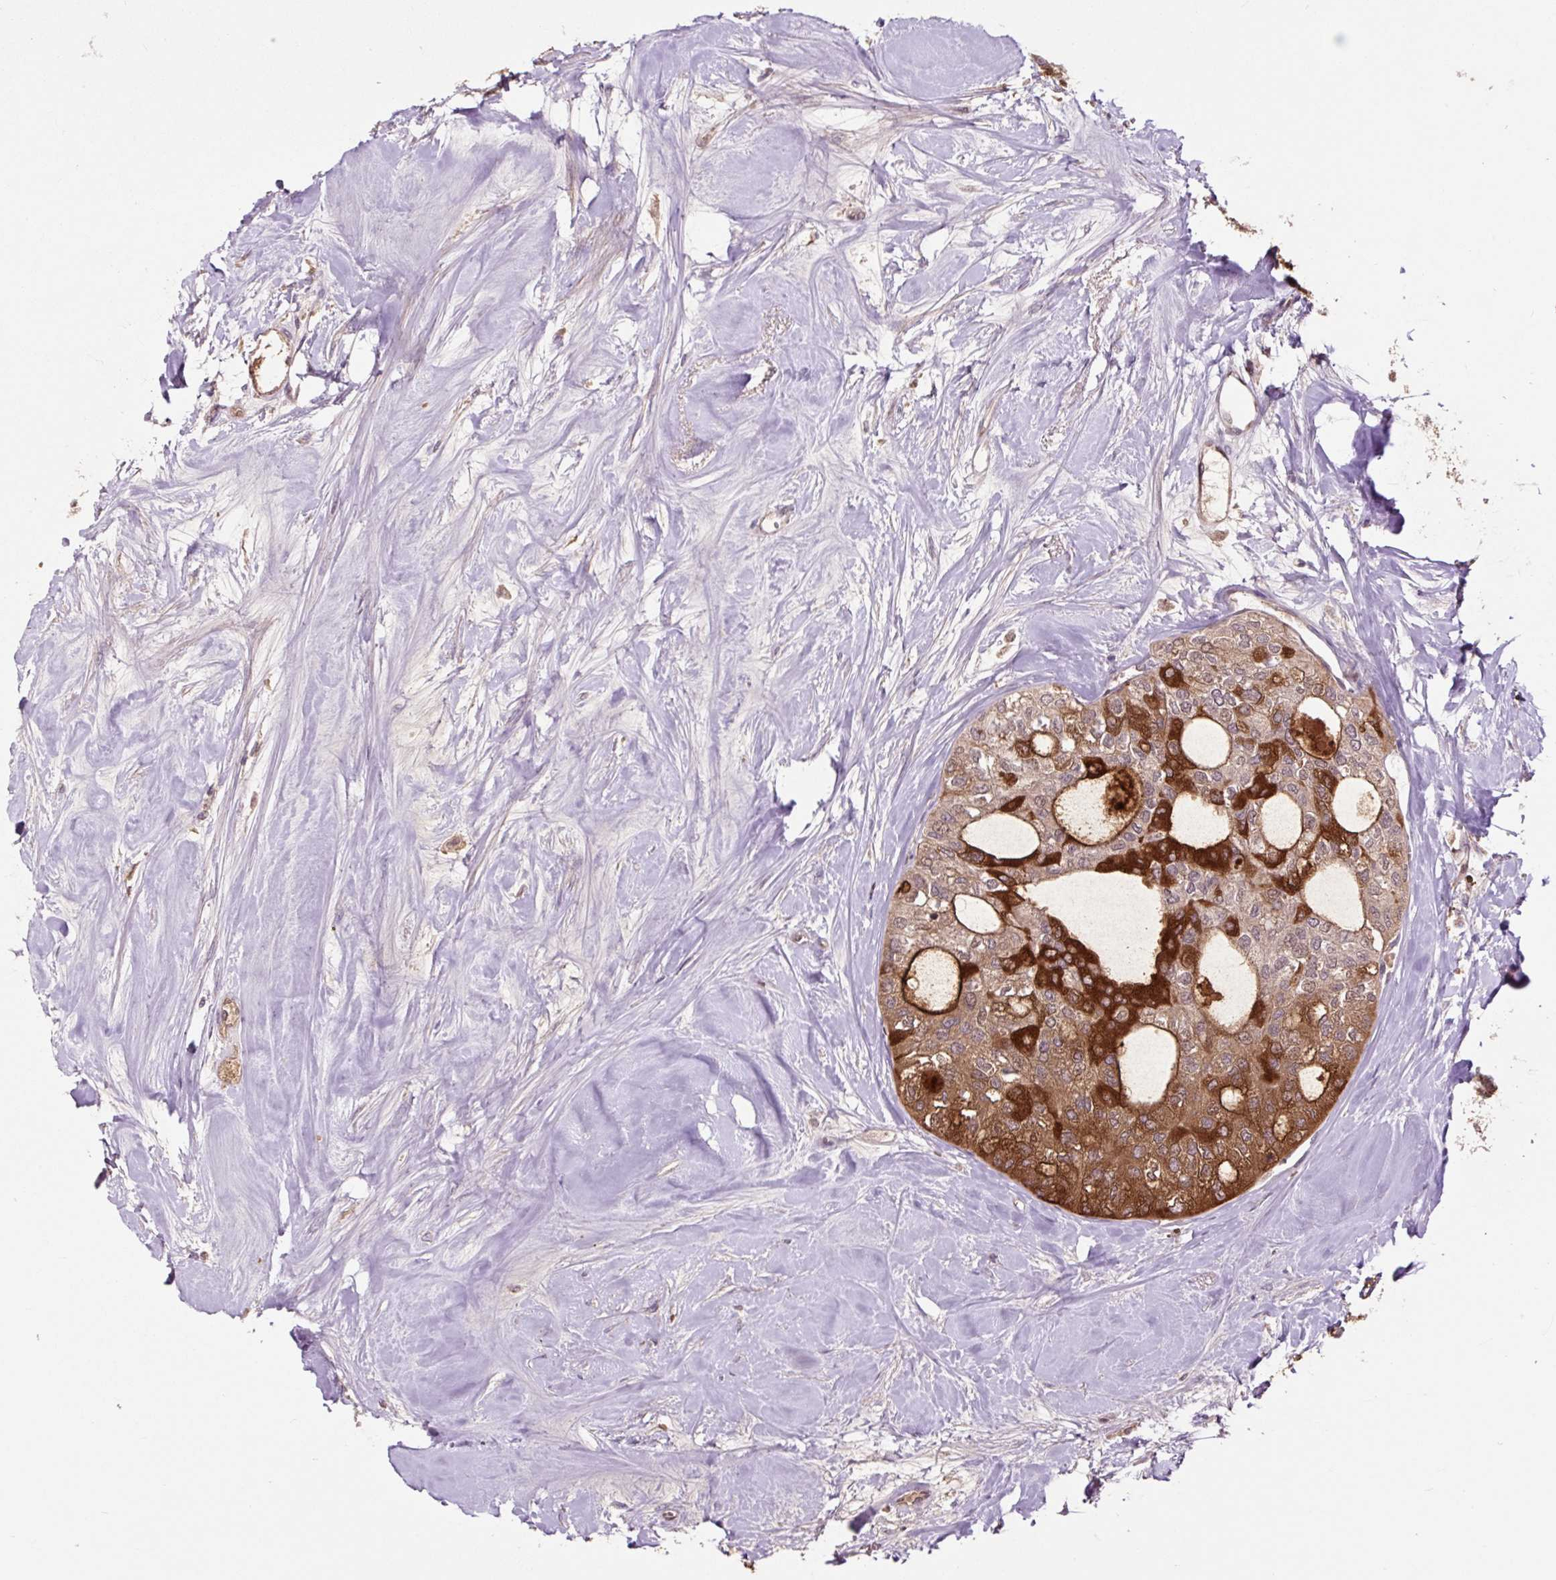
{"staining": {"intensity": "moderate", "quantity": "25%-75%", "location": "cytoplasmic/membranous"}, "tissue": "thyroid cancer", "cell_type": "Tumor cells", "image_type": "cancer", "snomed": [{"axis": "morphology", "description": "Follicular adenoma carcinoma, NOS"}, {"axis": "topography", "description": "Thyroid gland"}], "caption": "Tumor cells reveal moderate cytoplasmic/membranous staining in approximately 25%-75% of cells in thyroid follicular adenoma carcinoma.", "gene": "MMS19", "patient": {"sex": "male", "age": 75}}